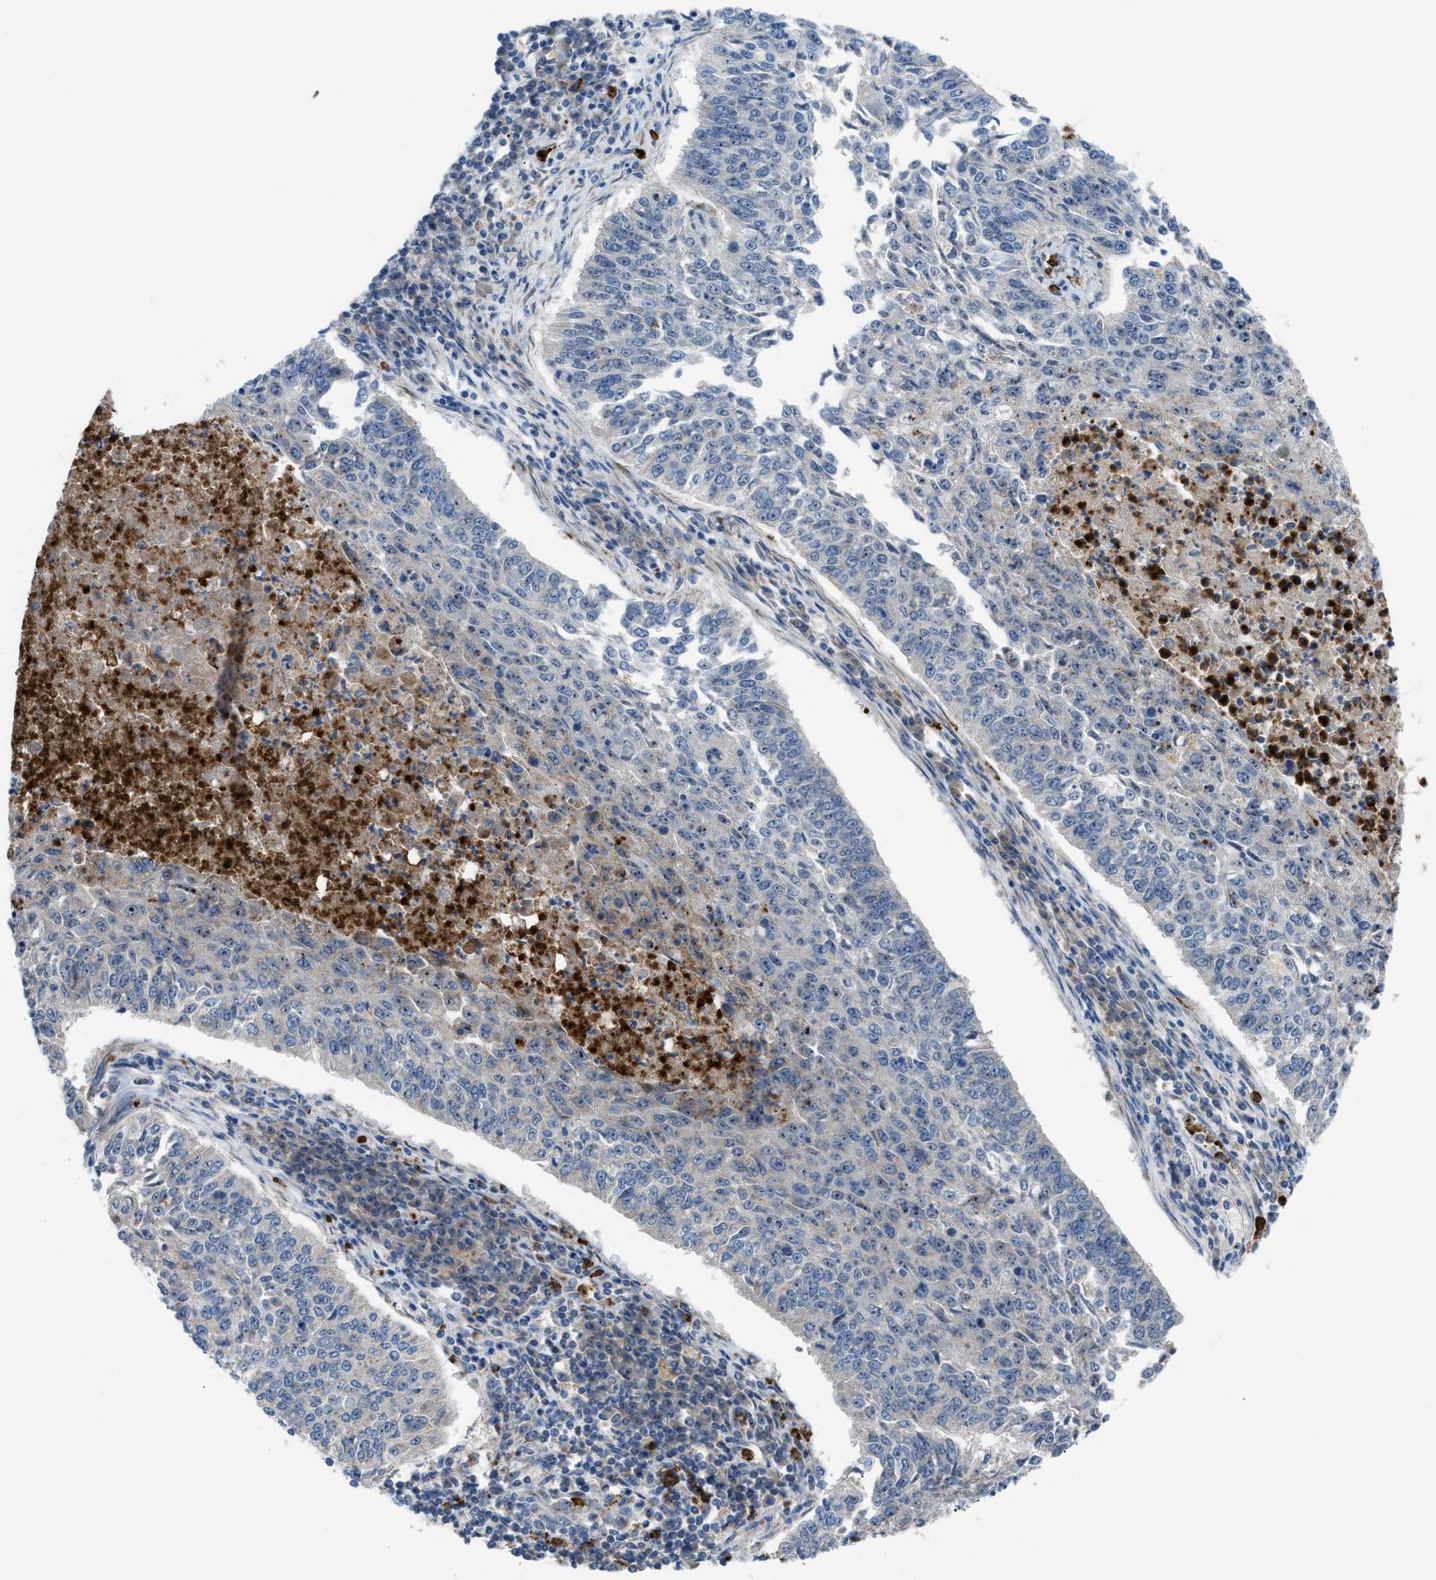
{"staining": {"intensity": "weak", "quantity": "25%-75%", "location": "nuclear"}, "tissue": "lung cancer", "cell_type": "Tumor cells", "image_type": "cancer", "snomed": [{"axis": "morphology", "description": "Normal tissue, NOS"}, {"axis": "morphology", "description": "Squamous cell carcinoma, NOS"}, {"axis": "topography", "description": "Cartilage tissue"}, {"axis": "topography", "description": "Bronchus"}, {"axis": "topography", "description": "Lung"}], "caption": "An image of human squamous cell carcinoma (lung) stained for a protein exhibits weak nuclear brown staining in tumor cells. The staining was performed using DAB (3,3'-diaminobenzidine), with brown indicating positive protein expression. Nuclei are stained blue with hematoxylin.", "gene": "TPH1", "patient": {"sex": "female", "age": 49}}